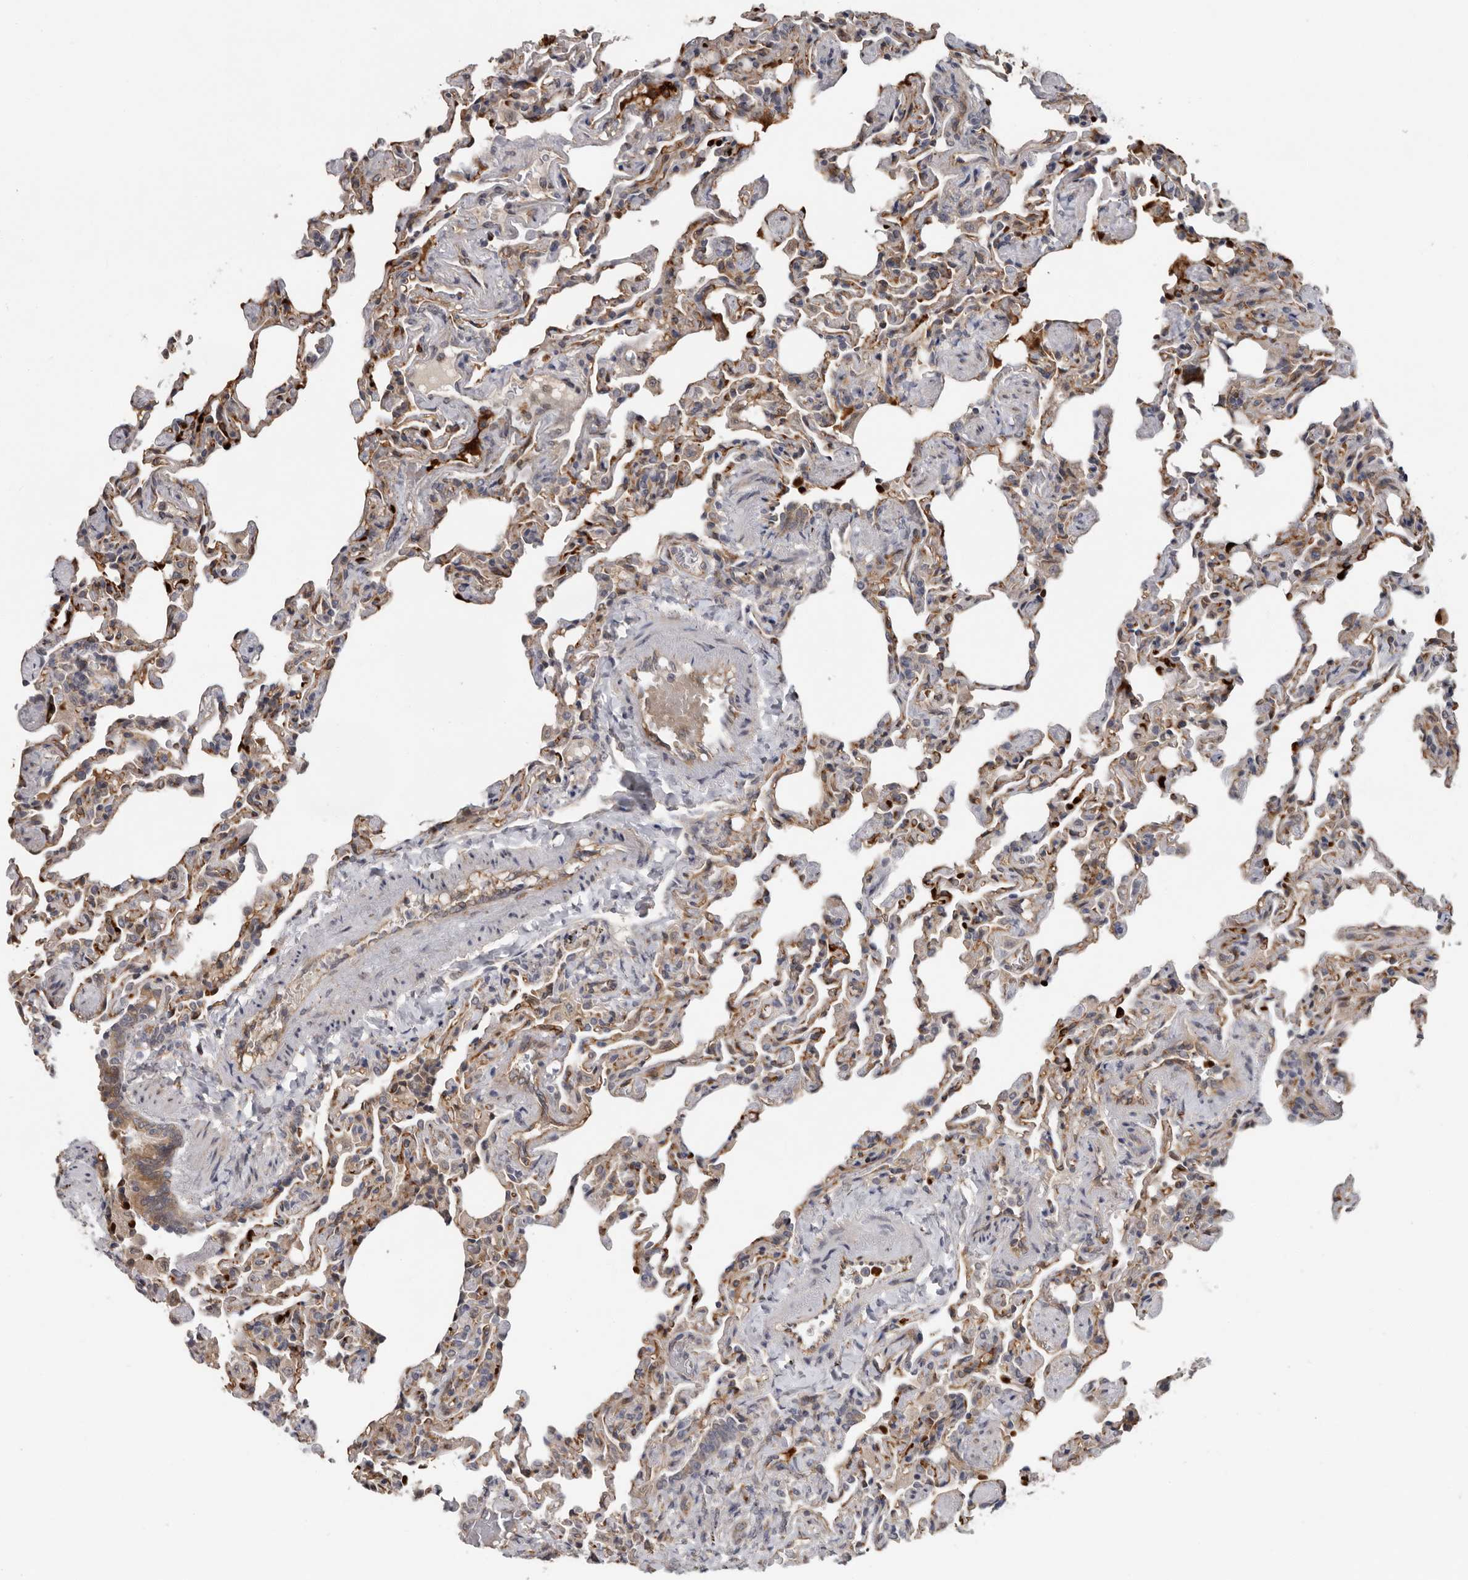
{"staining": {"intensity": "weak", "quantity": ">75%", "location": "cytoplasmic/membranous"}, "tissue": "lung", "cell_type": "Alveolar cells", "image_type": "normal", "snomed": [{"axis": "morphology", "description": "Normal tissue, NOS"}, {"axis": "topography", "description": "Lung"}], "caption": "The photomicrograph displays a brown stain indicating the presence of a protein in the cytoplasmic/membranous of alveolar cells in lung. The staining was performed using DAB to visualize the protein expression in brown, while the nuclei were stained in blue with hematoxylin (Magnification: 20x).", "gene": "MTF1", "patient": {"sex": "male", "age": 20}}